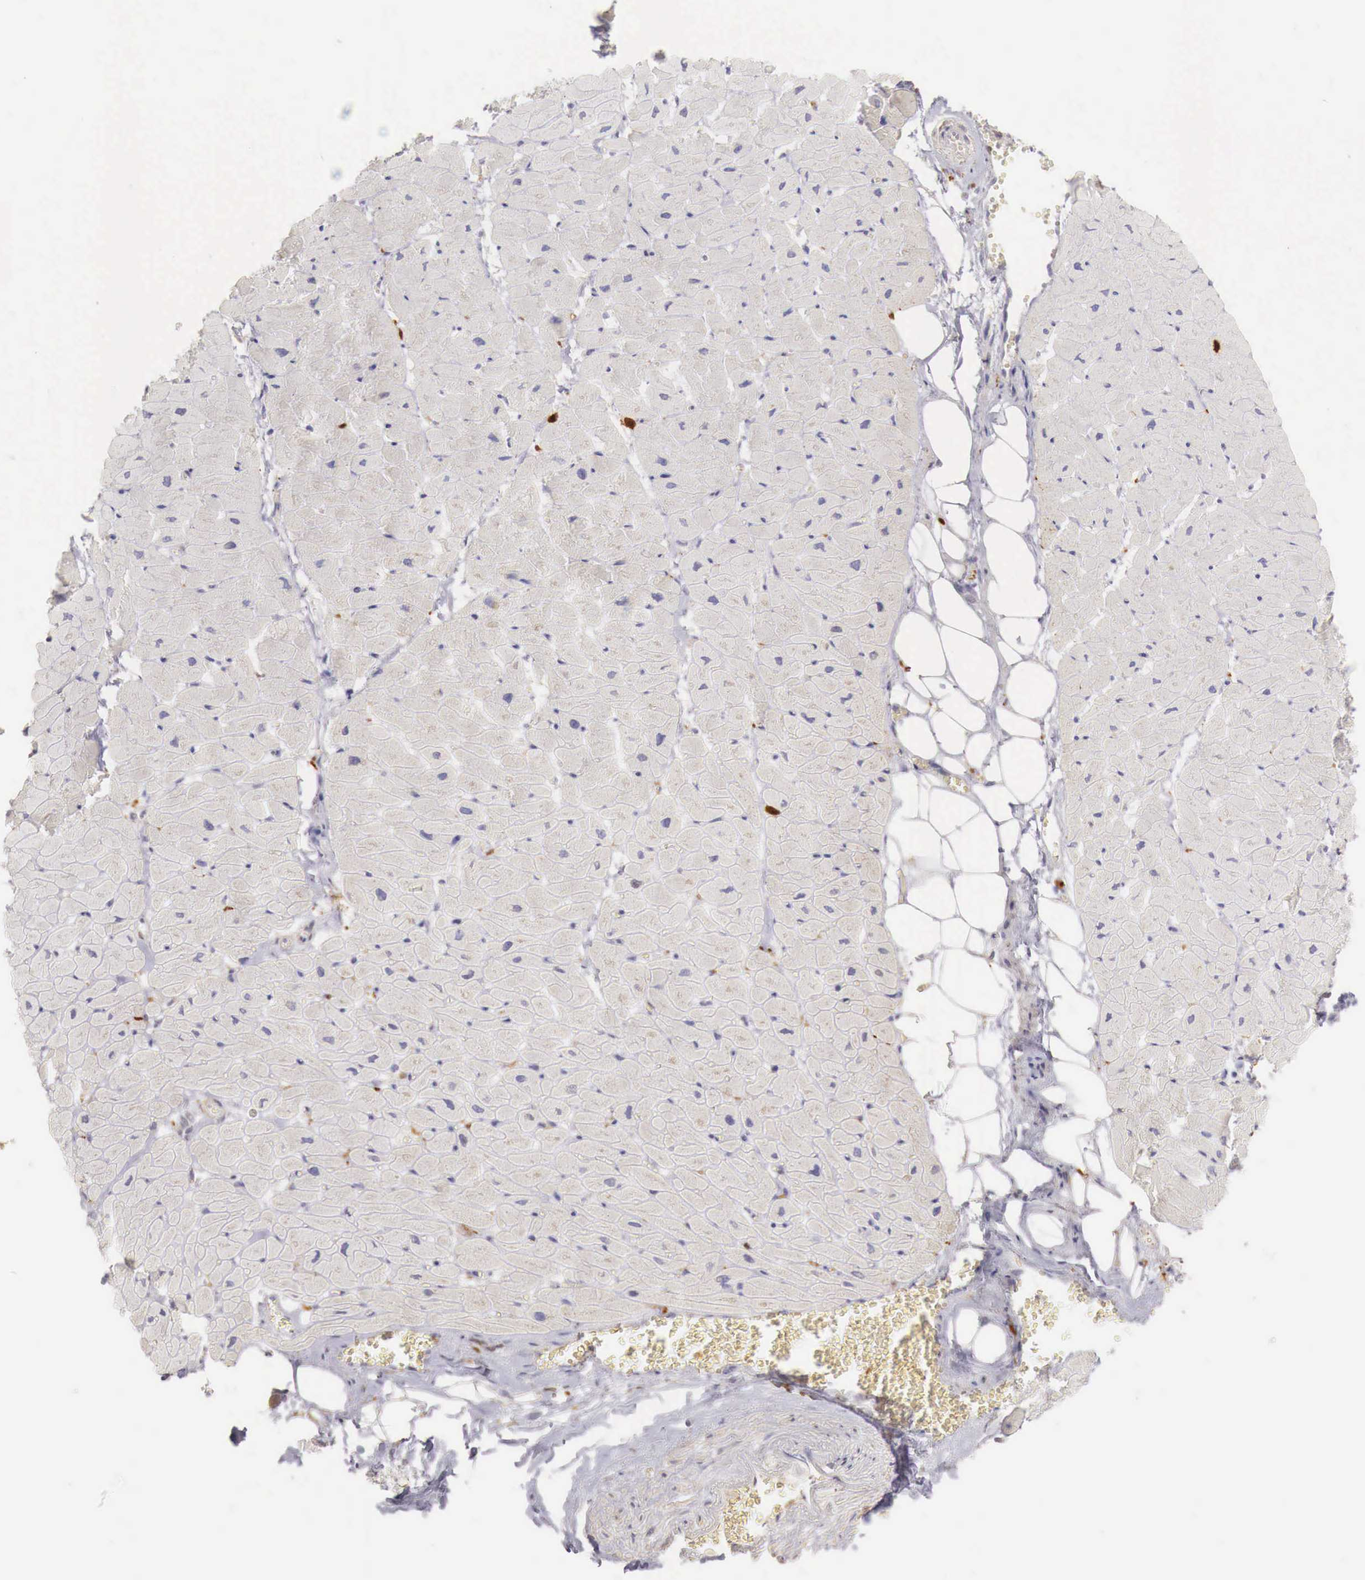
{"staining": {"intensity": "negative", "quantity": "none", "location": "none"}, "tissue": "heart muscle", "cell_type": "Cardiomyocytes", "image_type": "normal", "snomed": [{"axis": "morphology", "description": "Normal tissue, NOS"}, {"axis": "topography", "description": "Heart"}], "caption": "This is an immunohistochemistry image of normal heart muscle. There is no positivity in cardiomyocytes.", "gene": "RENBP", "patient": {"sex": "female", "age": 19}}